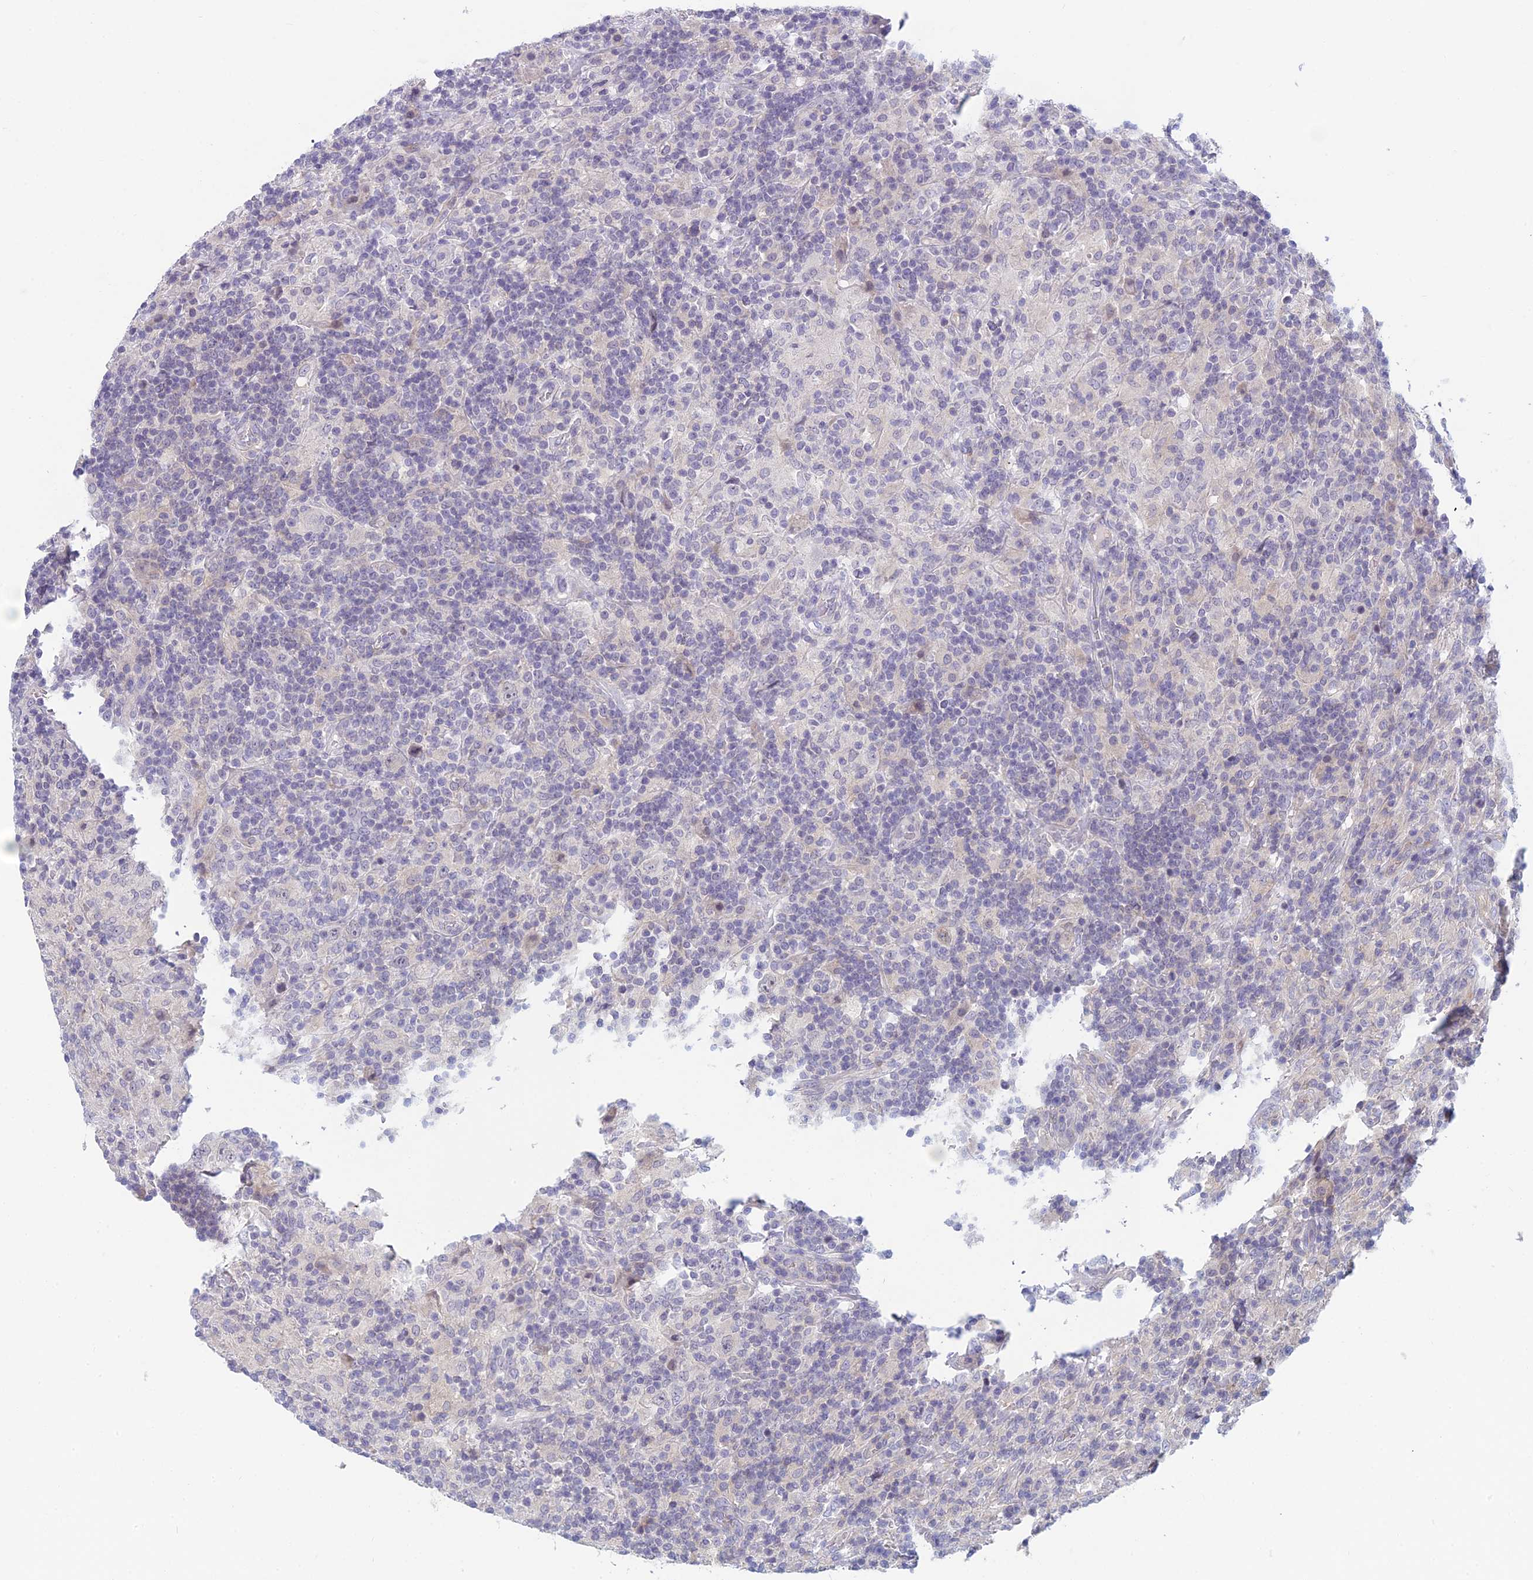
{"staining": {"intensity": "negative", "quantity": "none", "location": "none"}, "tissue": "lymphoma", "cell_type": "Tumor cells", "image_type": "cancer", "snomed": [{"axis": "morphology", "description": "Hodgkin's disease, NOS"}, {"axis": "topography", "description": "Lymph node"}], "caption": "Immunohistochemistry (IHC) micrograph of Hodgkin's disease stained for a protein (brown), which shows no expression in tumor cells.", "gene": "PPP1R26", "patient": {"sex": "male", "age": 70}}